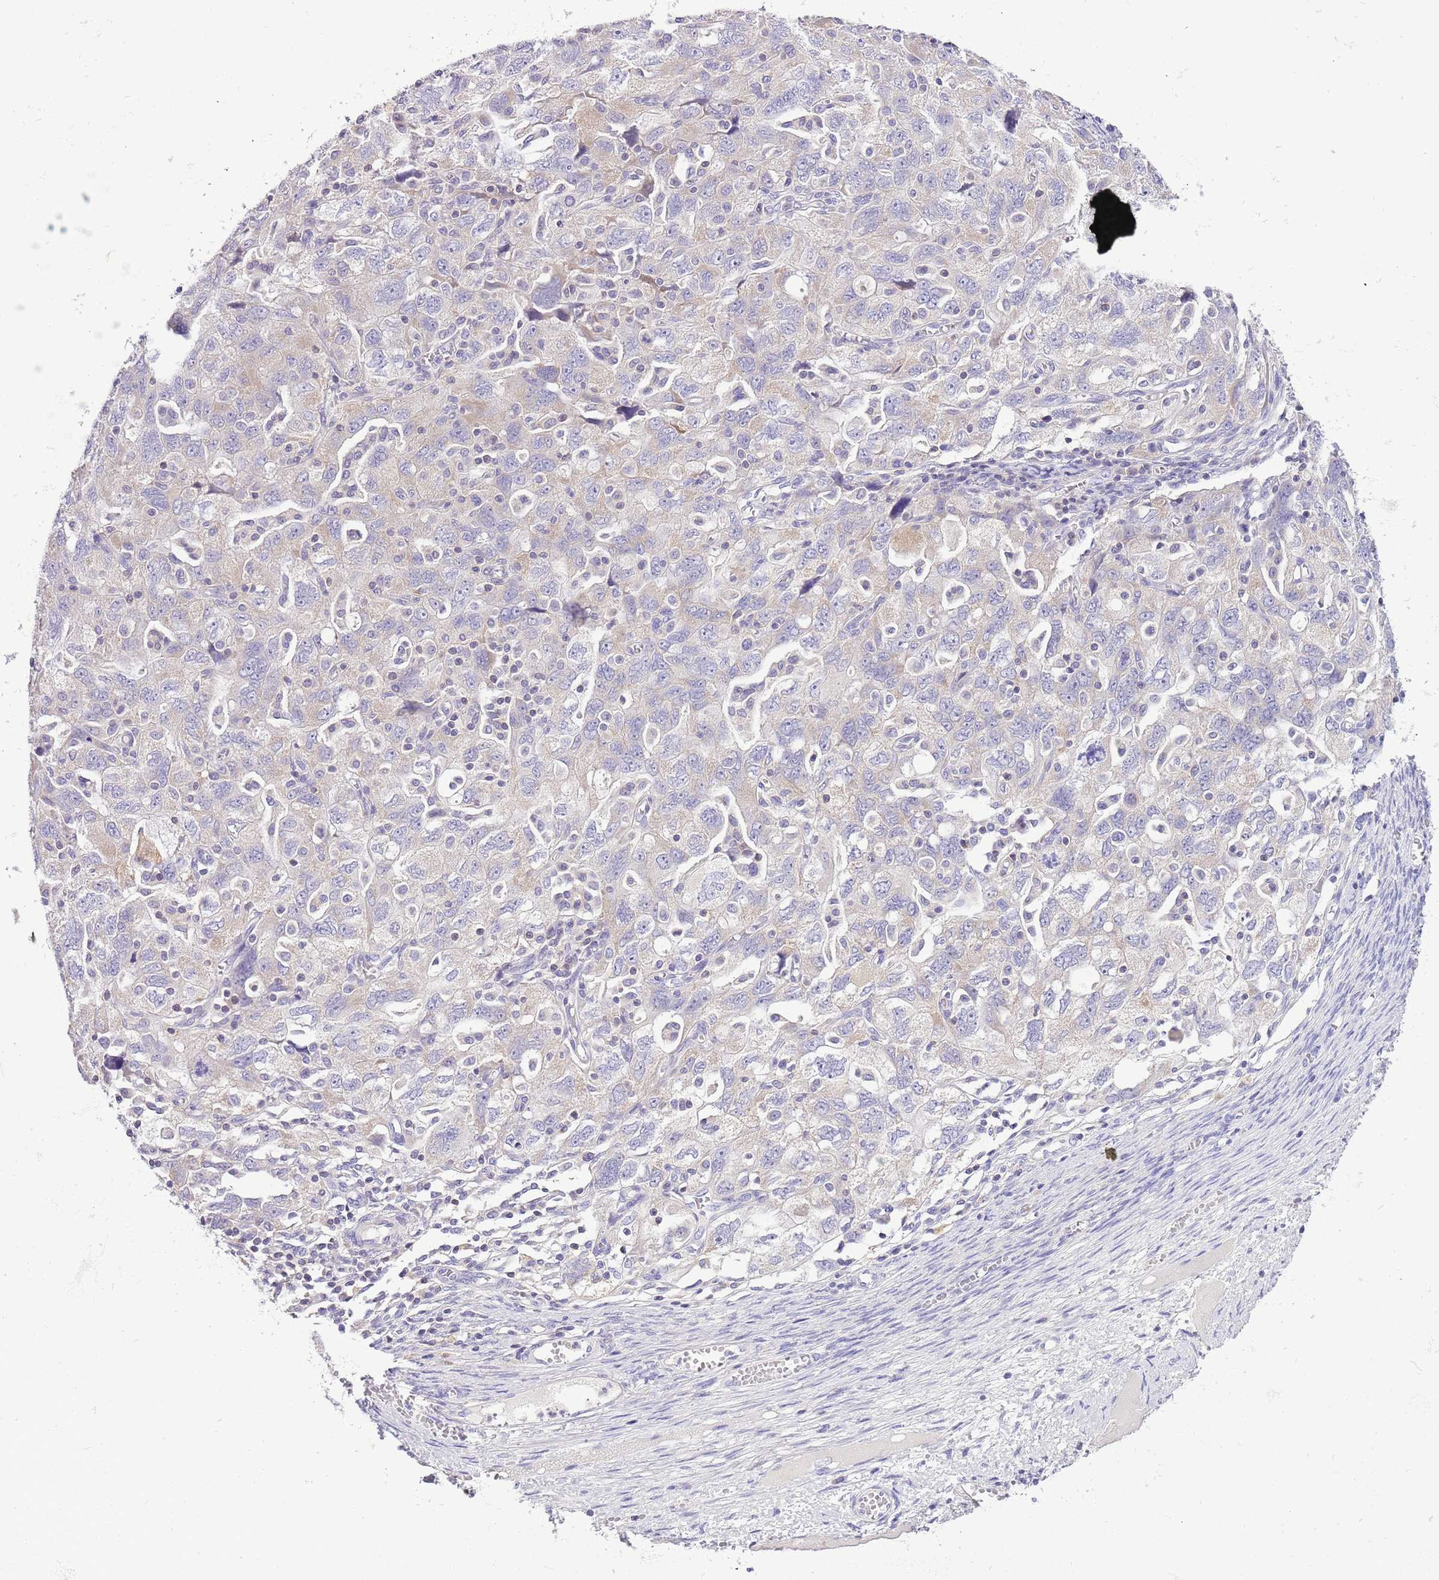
{"staining": {"intensity": "negative", "quantity": "none", "location": "none"}, "tissue": "ovarian cancer", "cell_type": "Tumor cells", "image_type": "cancer", "snomed": [{"axis": "morphology", "description": "Carcinoma, NOS"}, {"axis": "morphology", "description": "Cystadenocarcinoma, serous, NOS"}, {"axis": "topography", "description": "Ovary"}], "caption": "Ovarian cancer stained for a protein using immunohistochemistry displays no expression tumor cells.", "gene": "GLCE", "patient": {"sex": "female", "age": 69}}